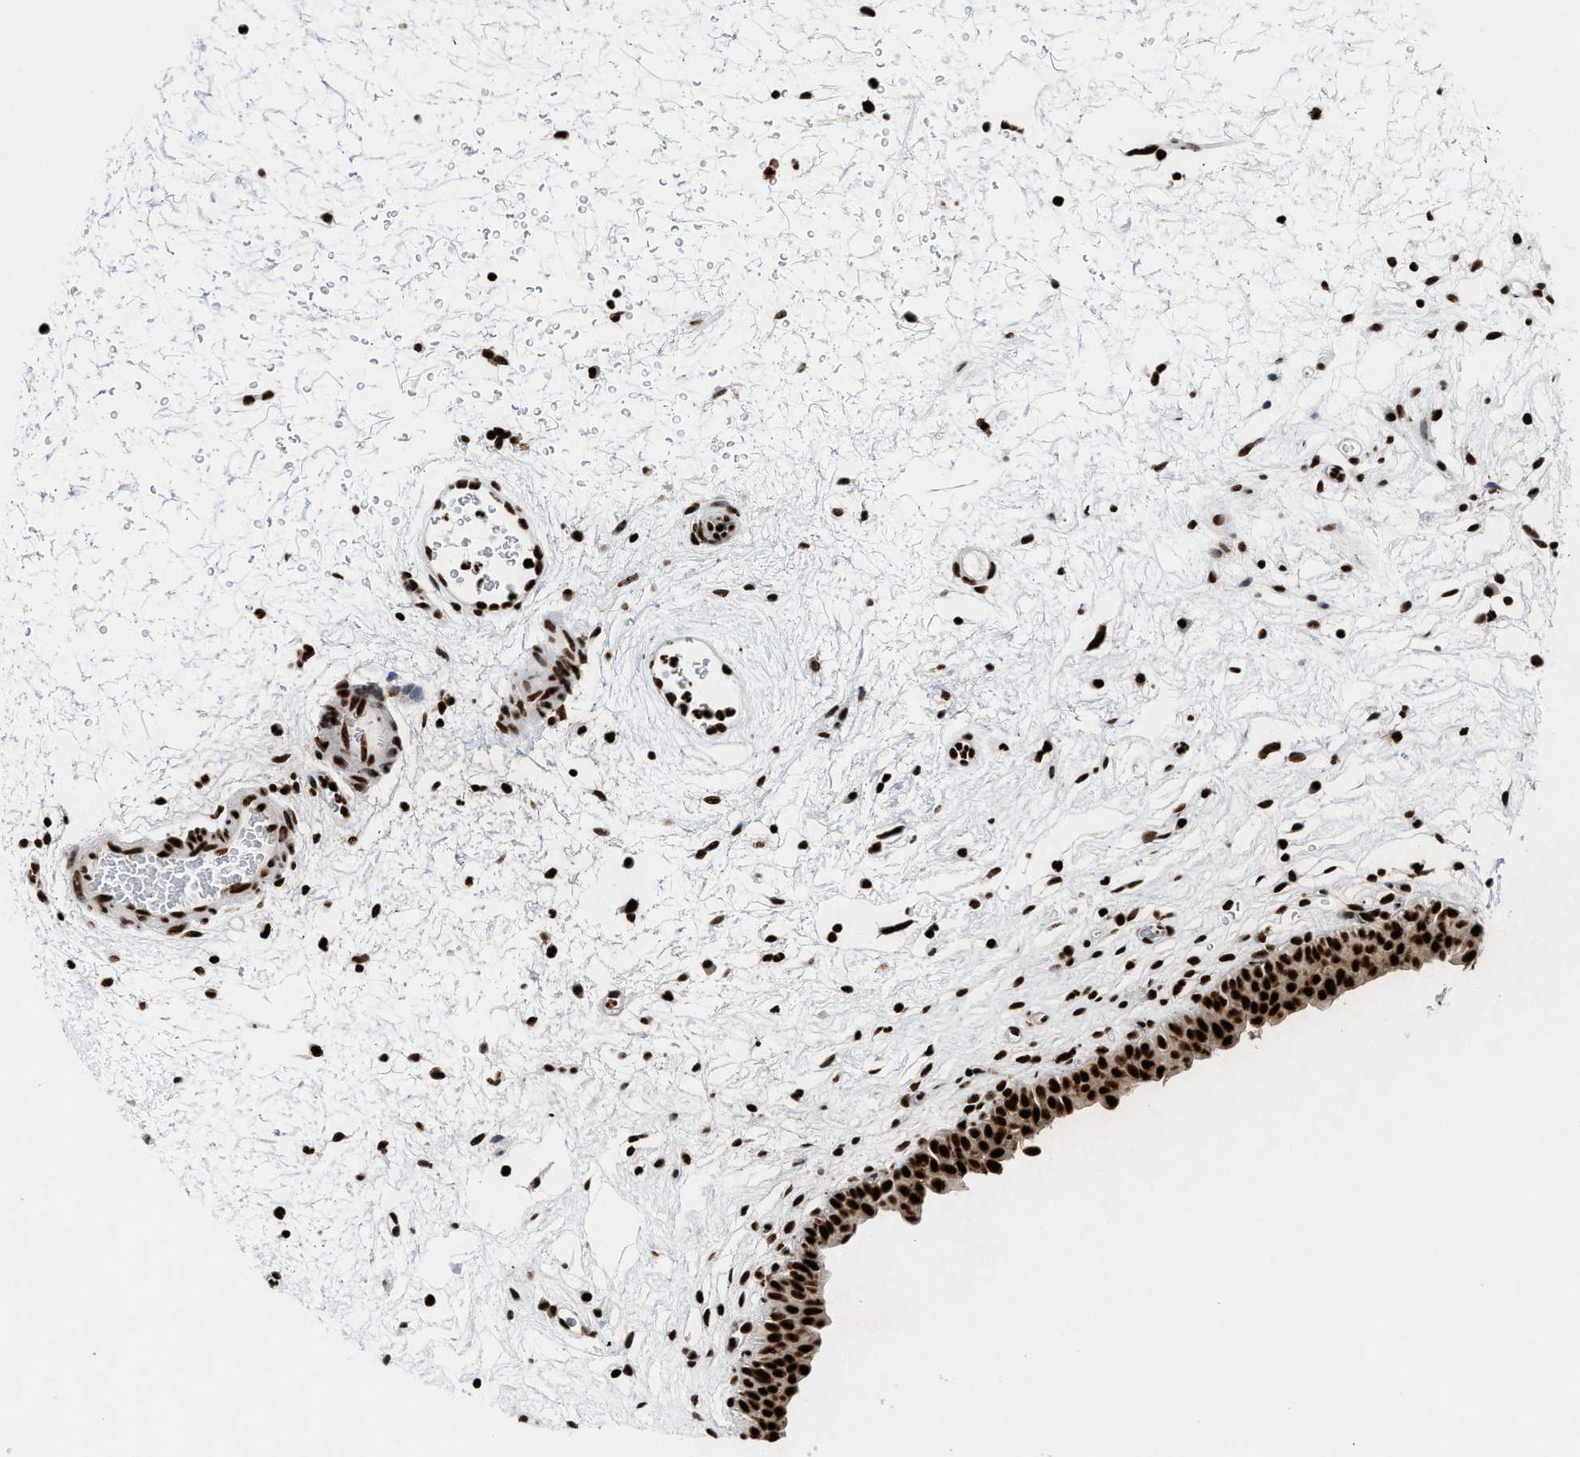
{"staining": {"intensity": "strong", "quantity": ">75%", "location": "cytoplasmic/membranous,nuclear"}, "tissue": "urinary bladder", "cell_type": "Urothelial cells", "image_type": "normal", "snomed": [{"axis": "morphology", "description": "Normal tissue, NOS"}, {"axis": "topography", "description": "Urinary bladder"}], "caption": "A brown stain highlights strong cytoplasmic/membranous,nuclear positivity of a protein in urothelial cells of normal urinary bladder.", "gene": "ALYREF", "patient": {"sex": "male", "age": 46}}